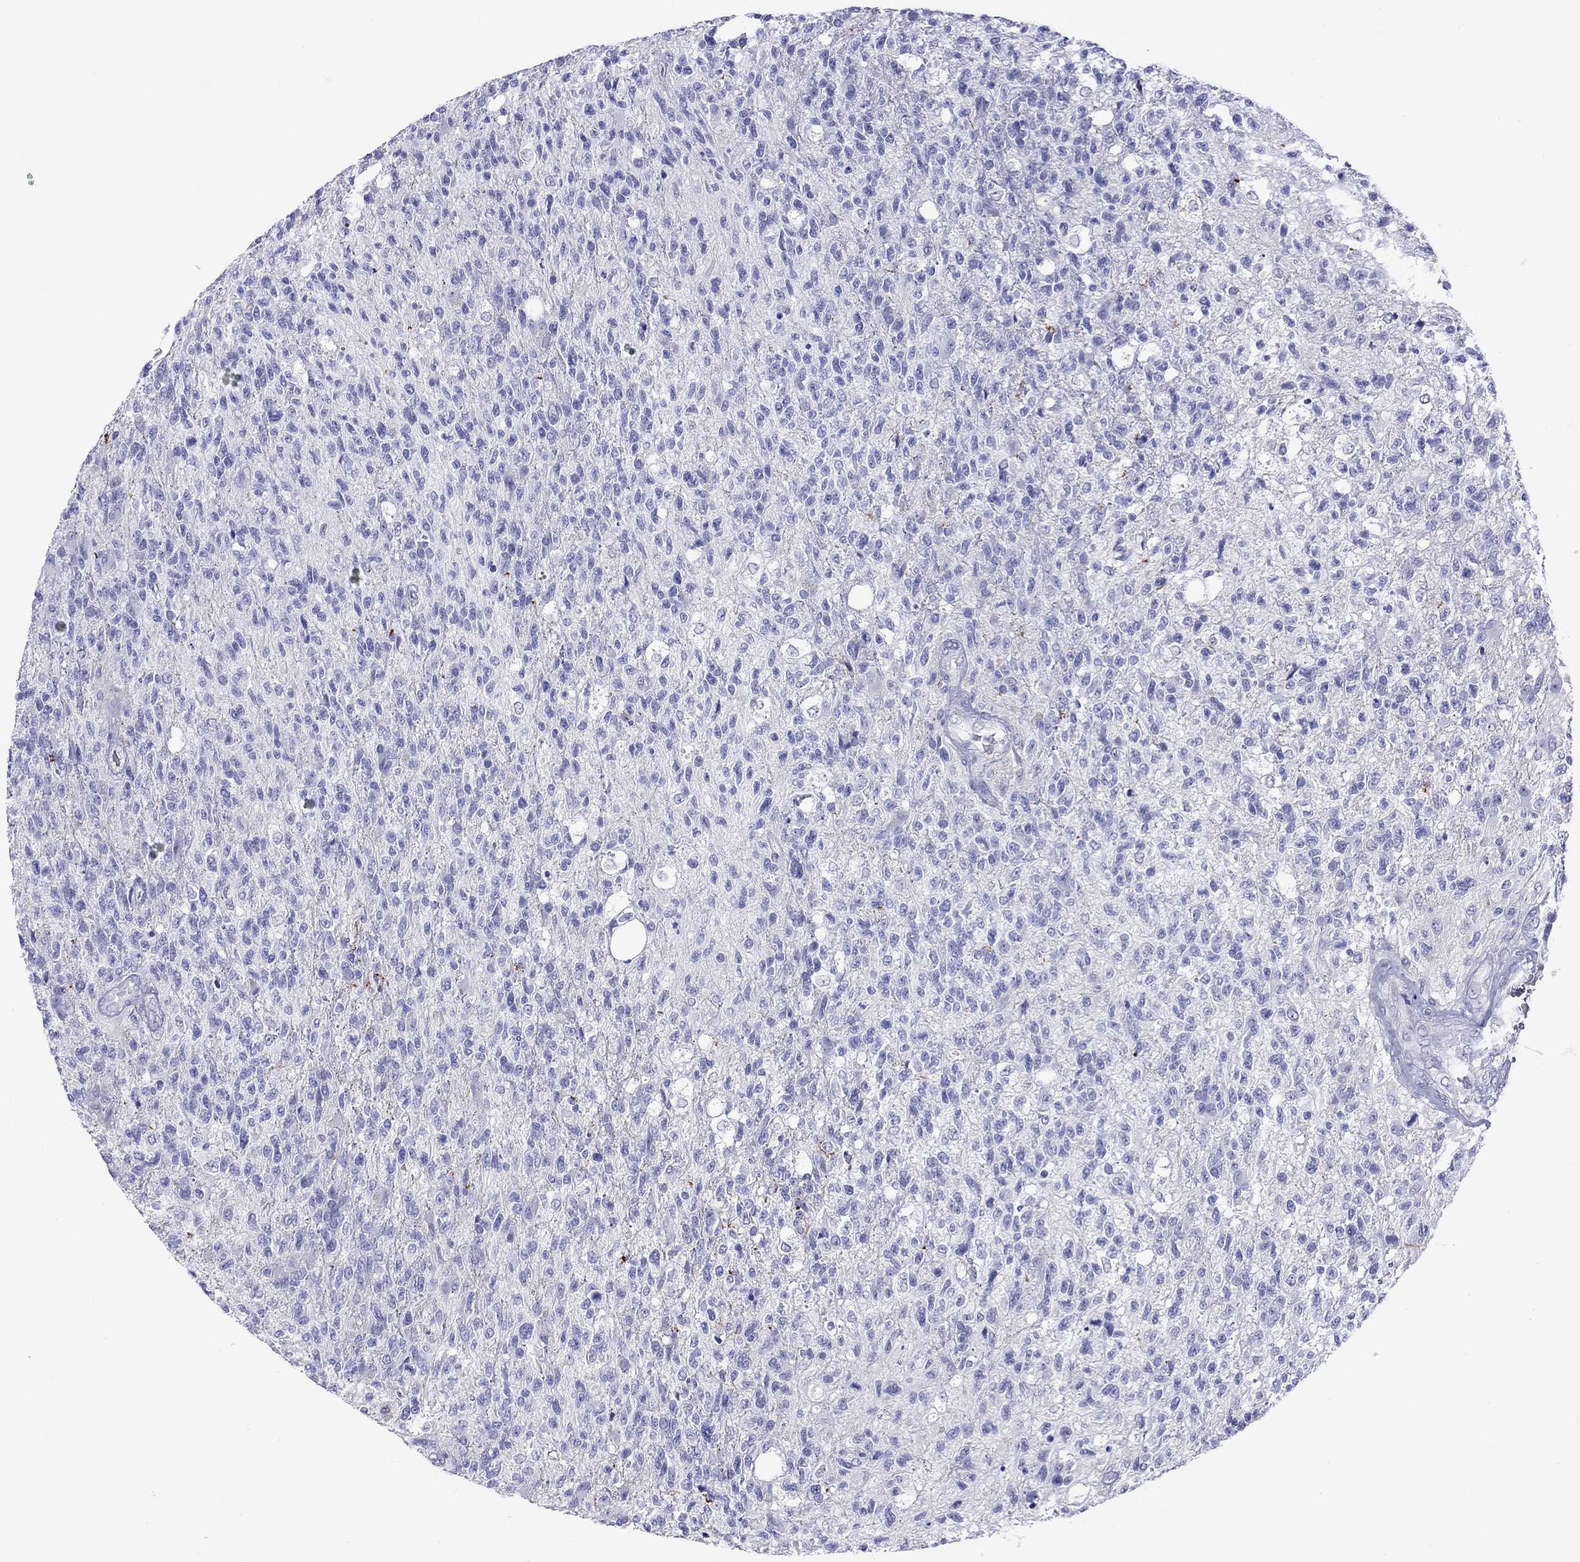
{"staining": {"intensity": "negative", "quantity": "none", "location": "none"}, "tissue": "glioma", "cell_type": "Tumor cells", "image_type": "cancer", "snomed": [{"axis": "morphology", "description": "Glioma, malignant, High grade"}, {"axis": "topography", "description": "Brain"}], "caption": "DAB immunohistochemical staining of human glioma displays no significant expression in tumor cells. (Stains: DAB immunohistochemistry (IHC) with hematoxylin counter stain, Microscopy: brightfield microscopy at high magnification).", "gene": "SLC30A8", "patient": {"sex": "male", "age": 56}}